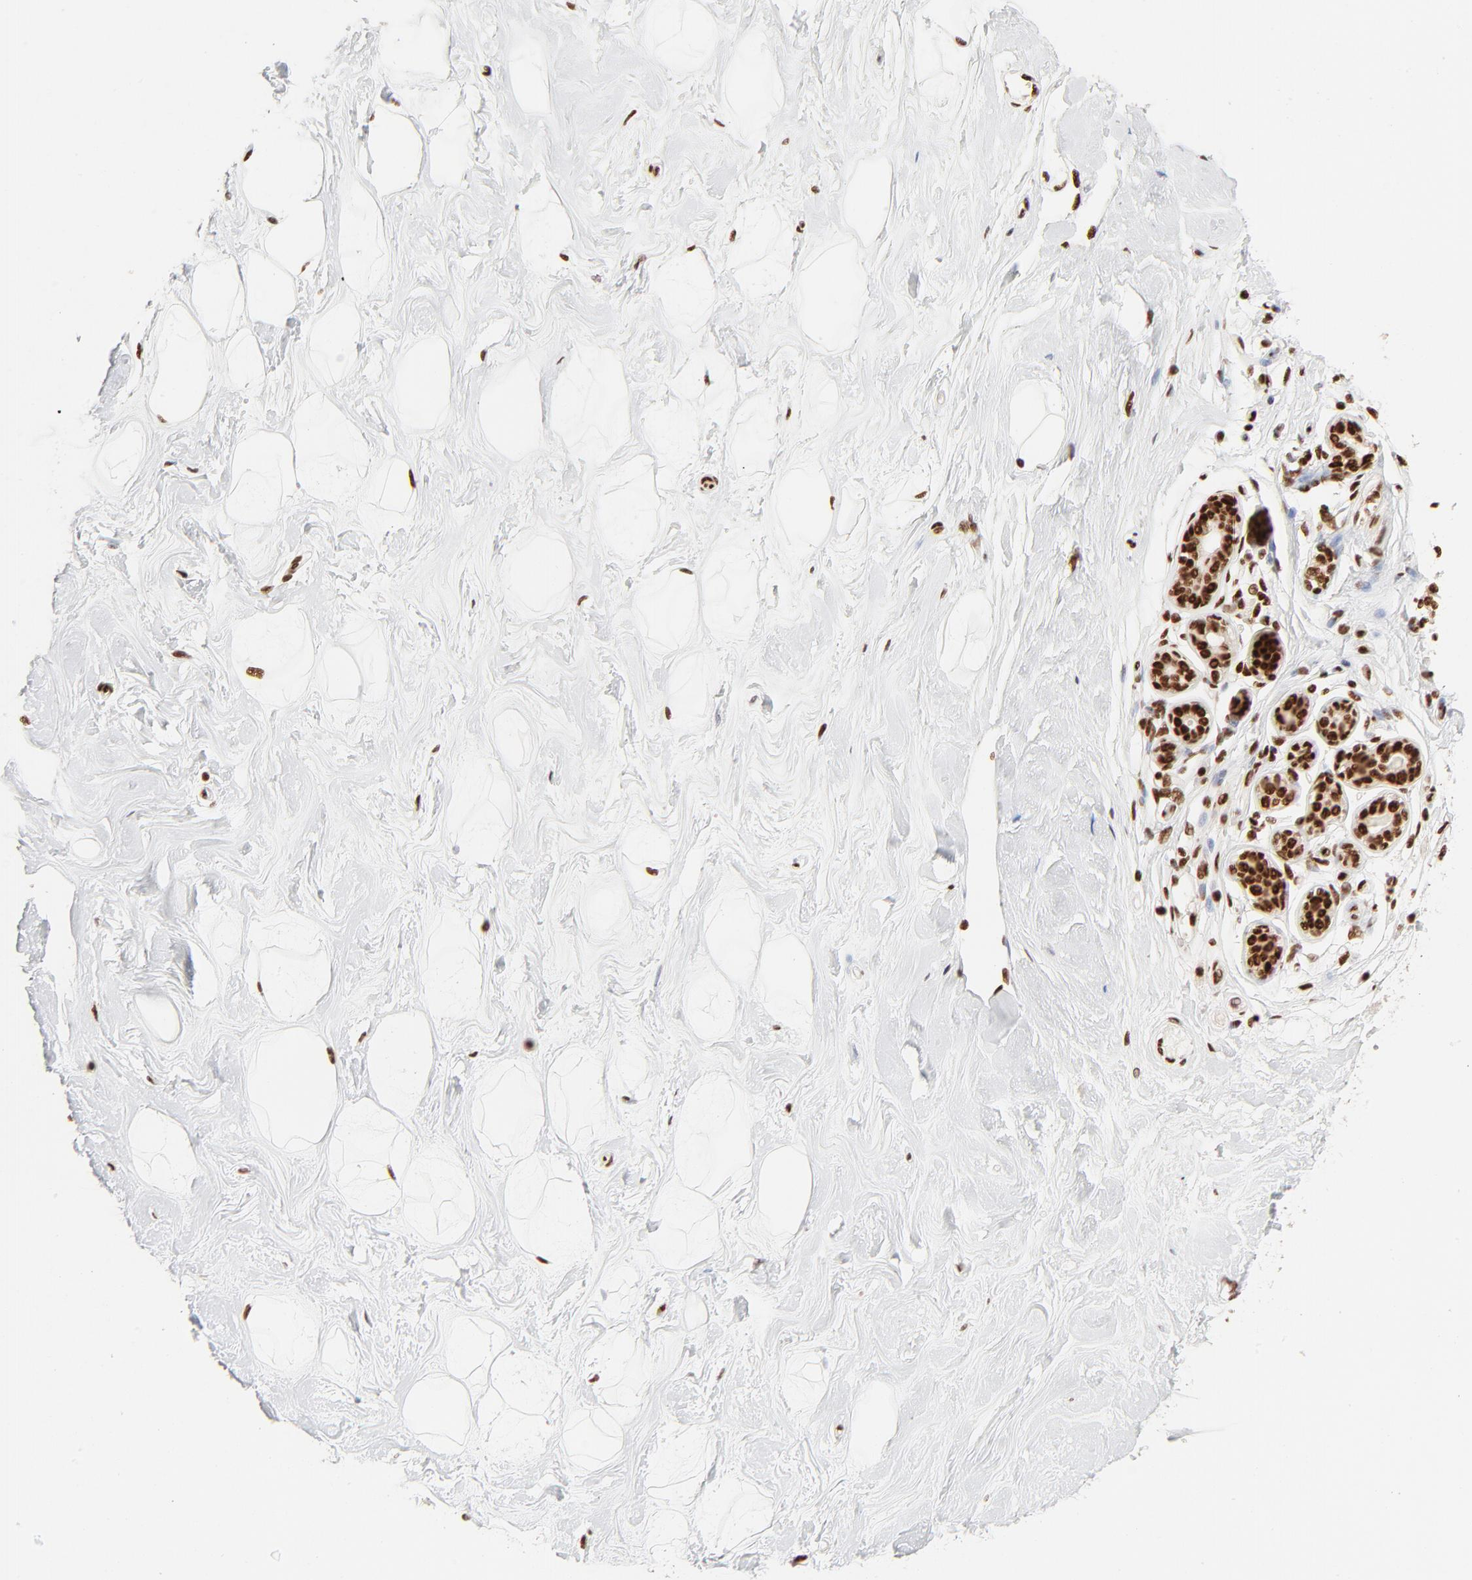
{"staining": {"intensity": "strong", "quantity": ">75%", "location": "nuclear"}, "tissue": "breast", "cell_type": "Adipocytes", "image_type": "normal", "snomed": [{"axis": "morphology", "description": "Normal tissue, NOS"}, {"axis": "topography", "description": "Breast"}], "caption": "Unremarkable breast was stained to show a protein in brown. There is high levels of strong nuclear positivity in about >75% of adipocytes. (DAB IHC with brightfield microscopy, high magnification).", "gene": "TARDBP", "patient": {"sex": "female", "age": 23}}